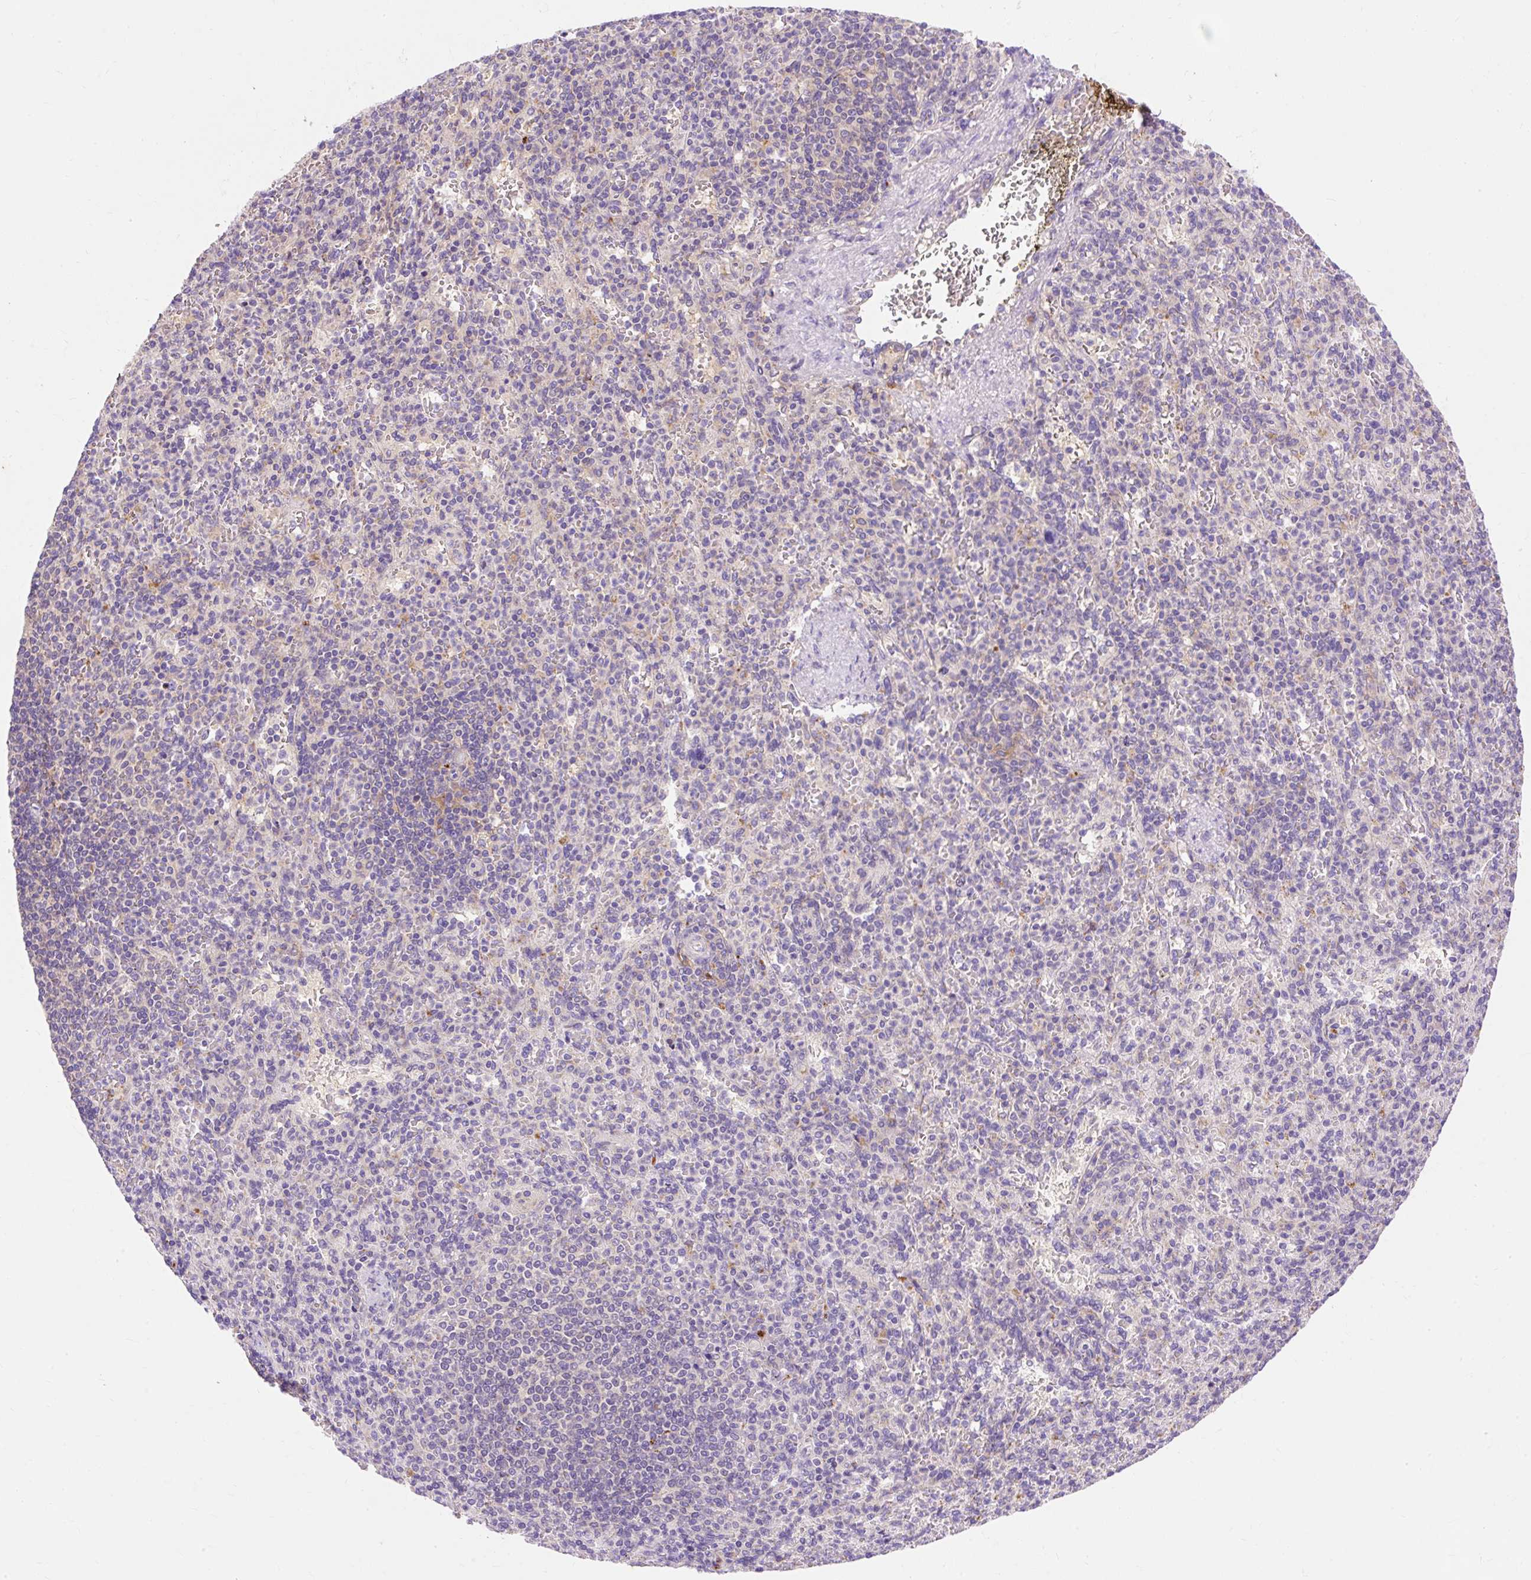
{"staining": {"intensity": "negative", "quantity": "none", "location": "none"}, "tissue": "spleen", "cell_type": "Cells in red pulp", "image_type": "normal", "snomed": [{"axis": "morphology", "description": "Normal tissue, NOS"}, {"axis": "topography", "description": "Spleen"}], "caption": "IHC photomicrograph of unremarkable human spleen stained for a protein (brown), which reveals no staining in cells in red pulp. (Immunohistochemistry (ihc), brightfield microscopy, high magnification).", "gene": "OR4K15", "patient": {"sex": "female", "age": 74}}